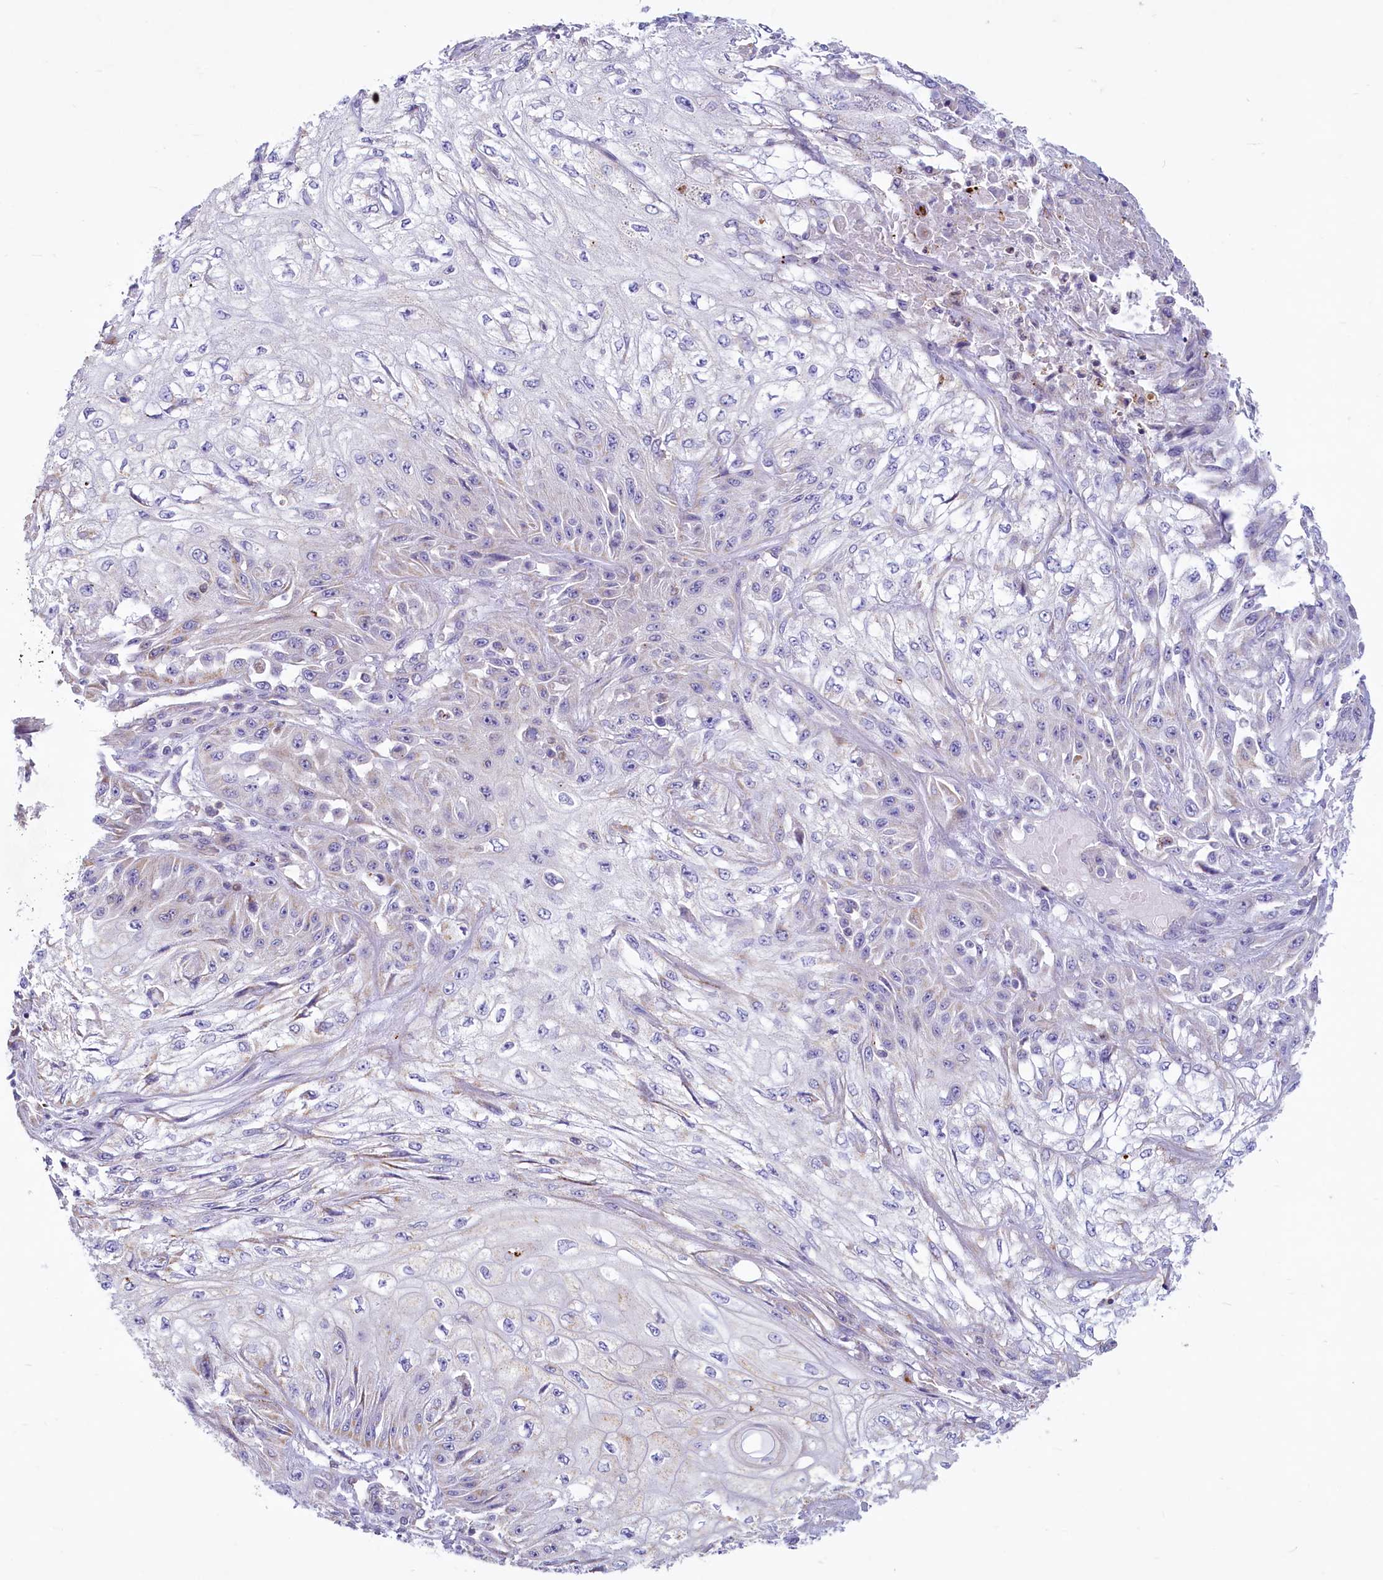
{"staining": {"intensity": "negative", "quantity": "none", "location": "none"}, "tissue": "skin cancer", "cell_type": "Tumor cells", "image_type": "cancer", "snomed": [{"axis": "morphology", "description": "Squamous cell carcinoma, NOS"}, {"axis": "morphology", "description": "Squamous cell carcinoma, metastatic, NOS"}, {"axis": "topography", "description": "Skin"}, {"axis": "topography", "description": "Lymph node"}], "caption": "Immunohistochemical staining of human metastatic squamous cell carcinoma (skin) exhibits no significant staining in tumor cells.", "gene": "LMOD3", "patient": {"sex": "male", "age": 75}}